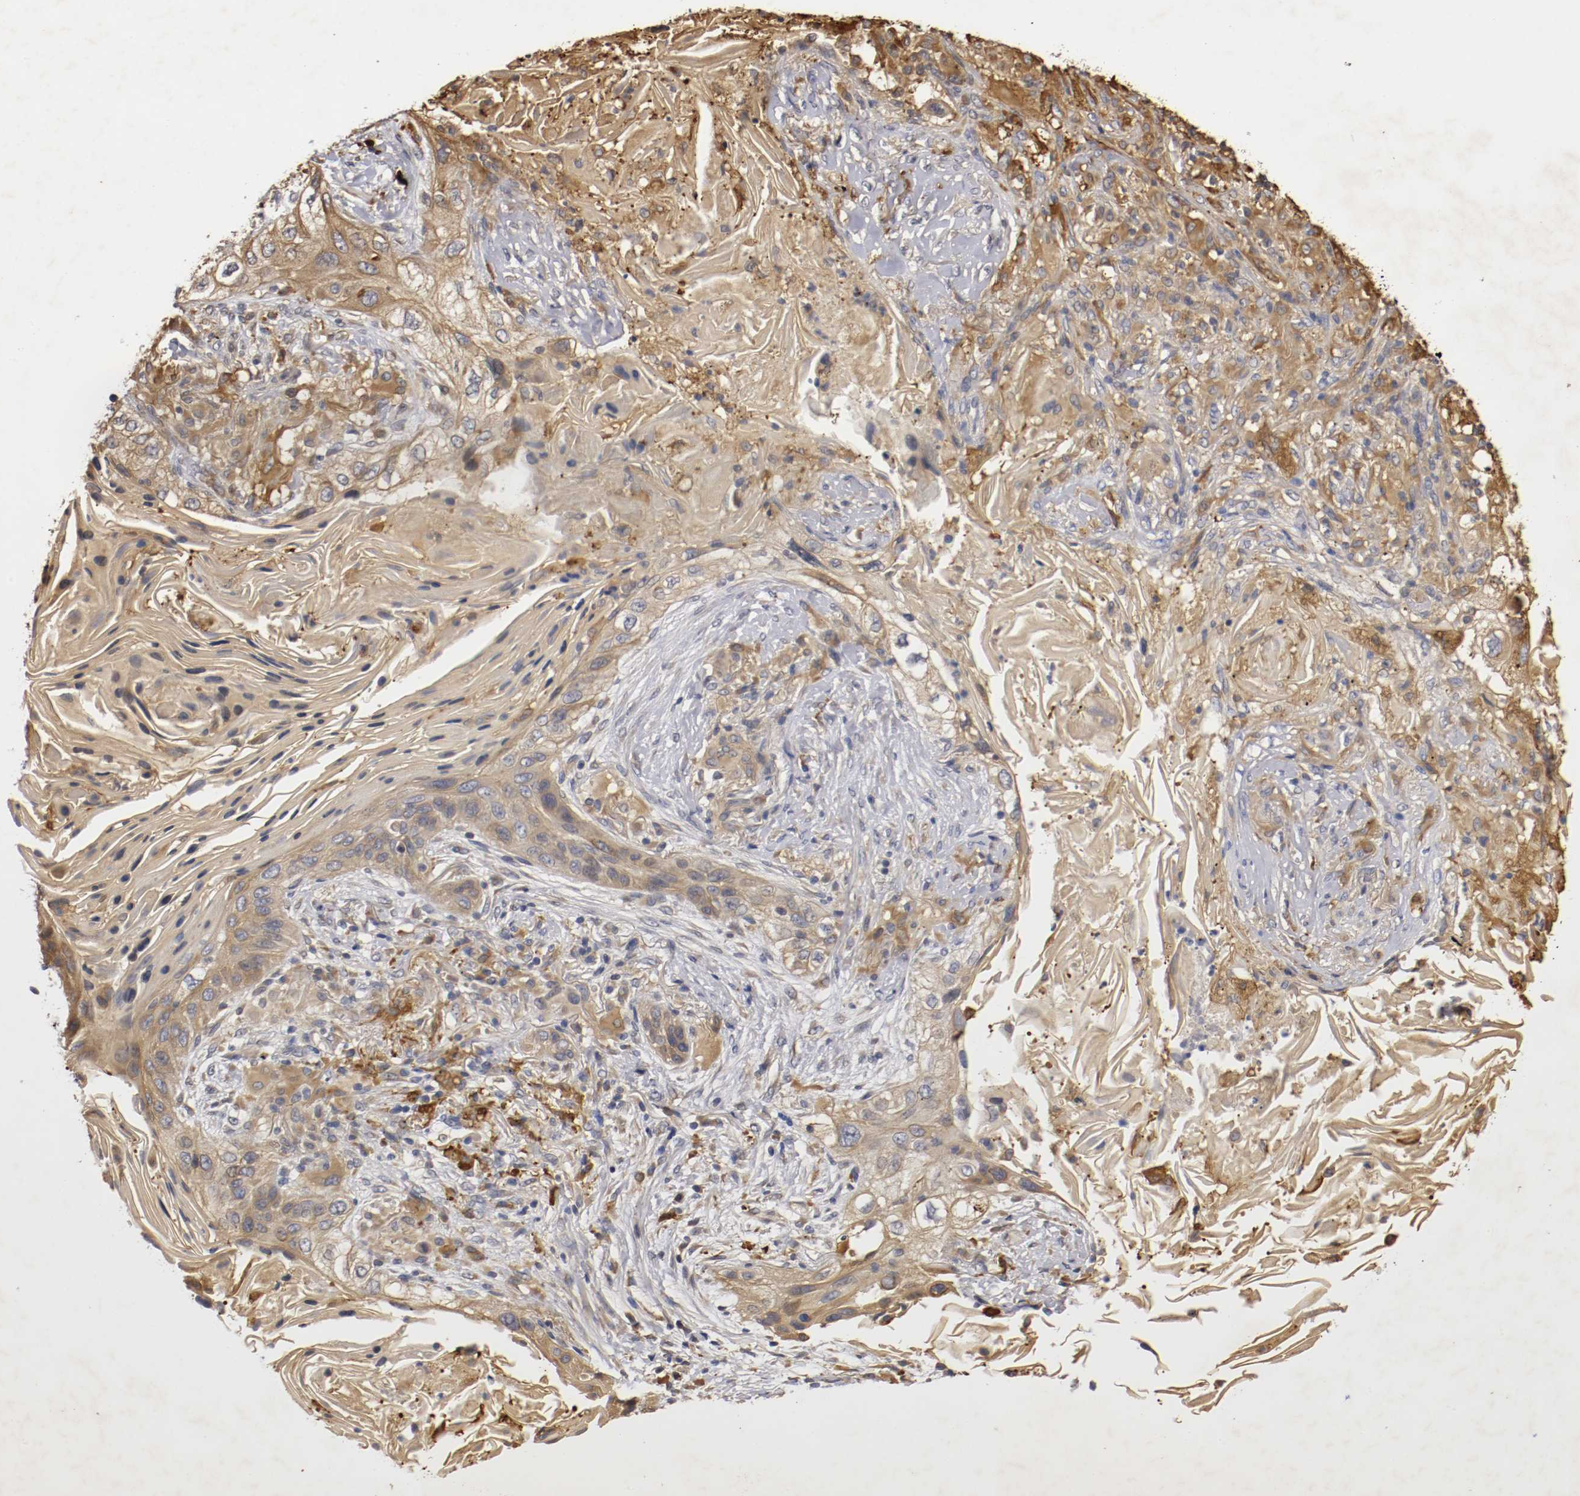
{"staining": {"intensity": "weak", "quantity": ">75%", "location": "cytoplasmic/membranous"}, "tissue": "lung cancer", "cell_type": "Tumor cells", "image_type": "cancer", "snomed": [{"axis": "morphology", "description": "Squamous cell carcinoma, NOS"}, {"axis": "topography", "description": "Lung"}], "caption": "The image shows immunohistochemical staining of lung squamous cell carcinoma. There is weak cytoplasmic/membranous positivity is seen in approximately >75% of tumor cells.", "gene": "VEZT", "patient": {"sex": "female", "age": 67}}